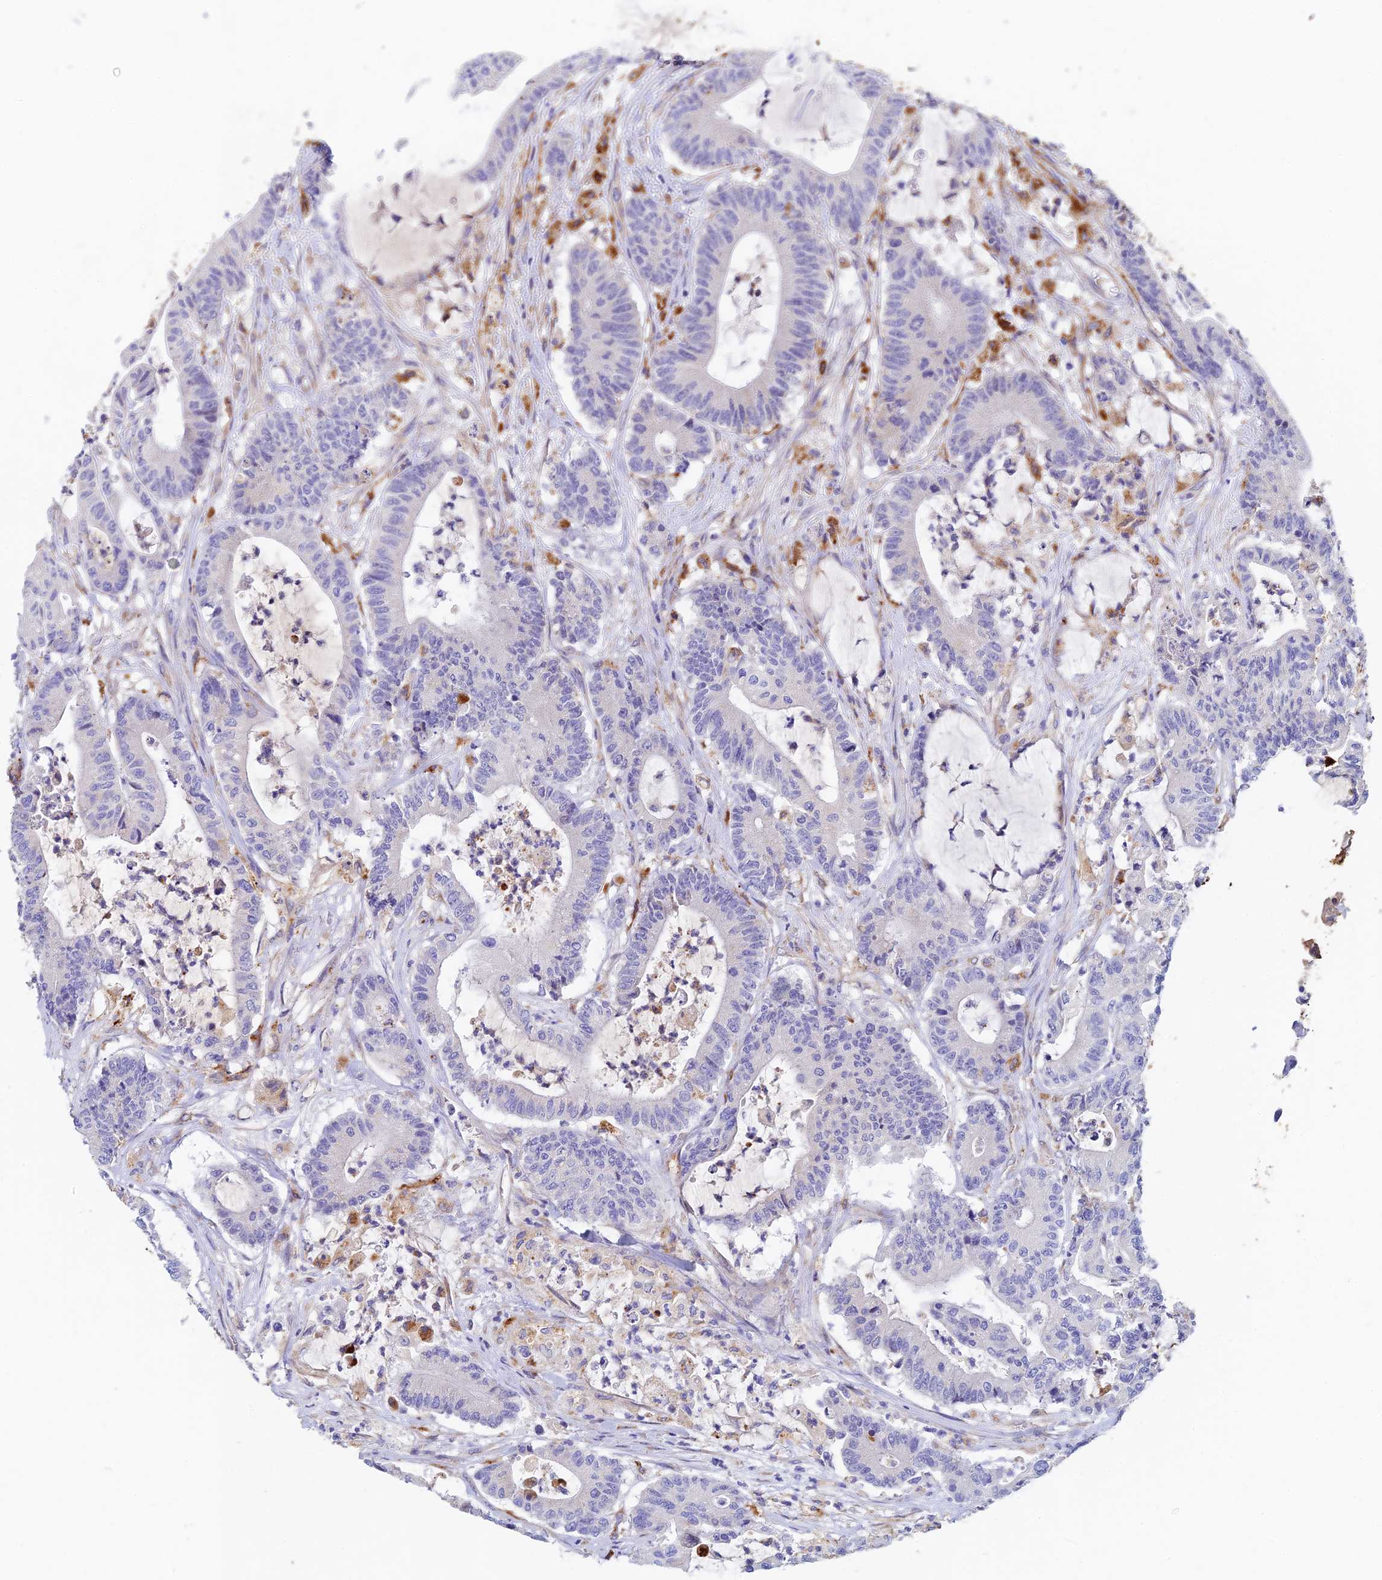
{"staining": {"intensity": "negative", "quantity": "none", "location": "none"}, "tissue": "colorectal cancer", "cell_type": "Tumor cells", "image_type": "cancer", "snomed": [{"axis": "morphology", "description": "Adenocarcinoma, NOS"}, {"axis": "topography", "description": "Colon"}], "caption": "The micrograph reveals no staining of tumor cells in colorectal cancer (adenocarcinoma). (Brightfield microscopy of DAB (3,3'-diaminobenzidine) immunohistochemistry at high magnification).", "gene": "RPGRIP1L", "patient": {"sex": "female", "age": 84}}